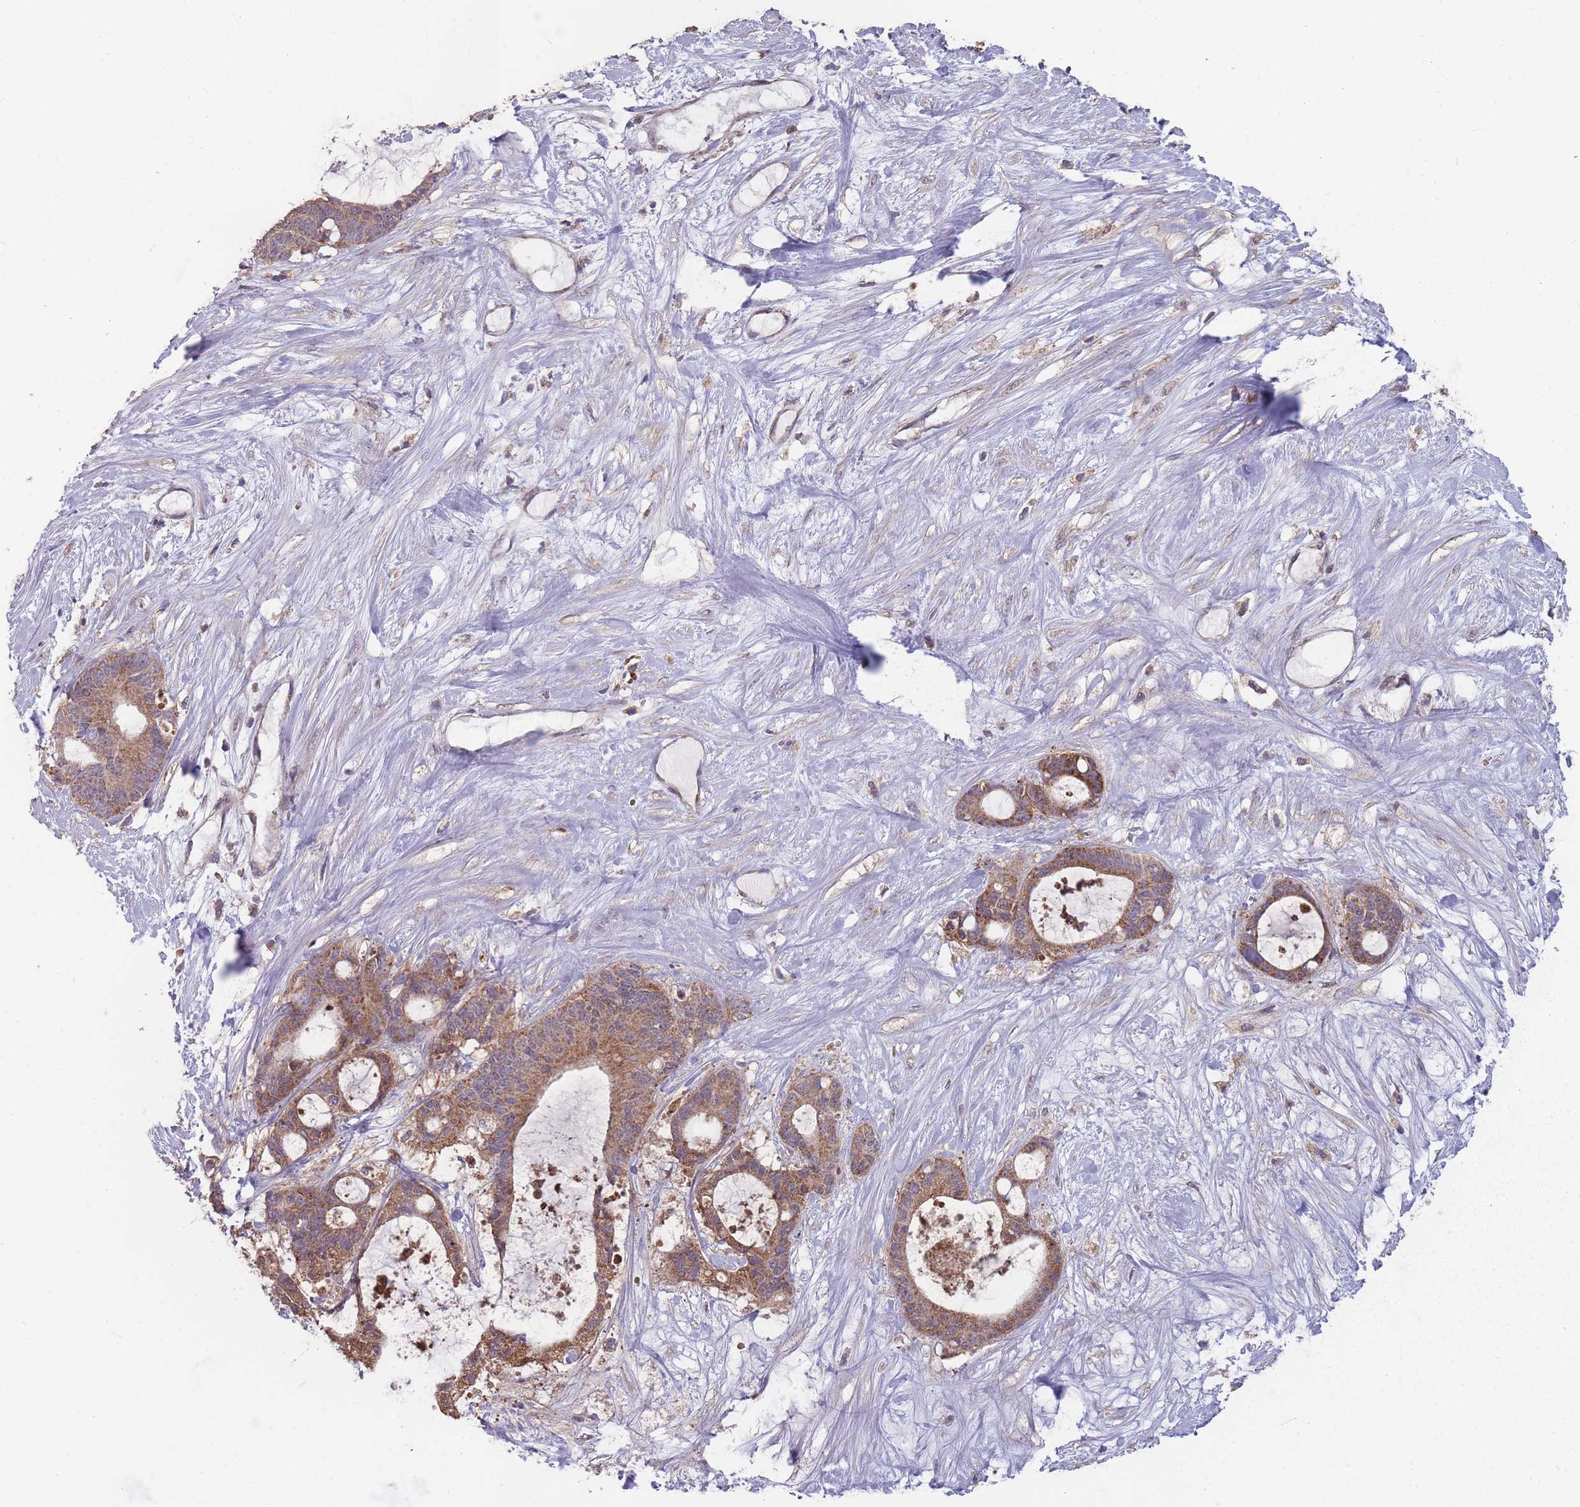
{"staining": {"intensity": "moderate", "quantity": ">75%", "location": "cytoplasmic/membranous"}, "tissue": "liver cancer", "cell_type": "Tumor cells", "image_type": "cancer", "snomed": [{"axis": "morphology", "description": "Normal tissue, NOS"}, {"axis": "morphology", "description": "Cholangiocarcinoma"}, {"axis": "topography", "description": "Liver"}, {"axis": "topography", "description": "Peripheral nerve tissue"}], "caption": "Tumor cells demonstrate medium levels of moderate cytoplasmic/membranous staining in about >75% of cells in human liver cancer (cholangiocarcinoma). (Brightfield microscopy of DAB IHC at high magnification).", "gene": "SLC35B4", "patient": {"sex": "female", "age": 73}}